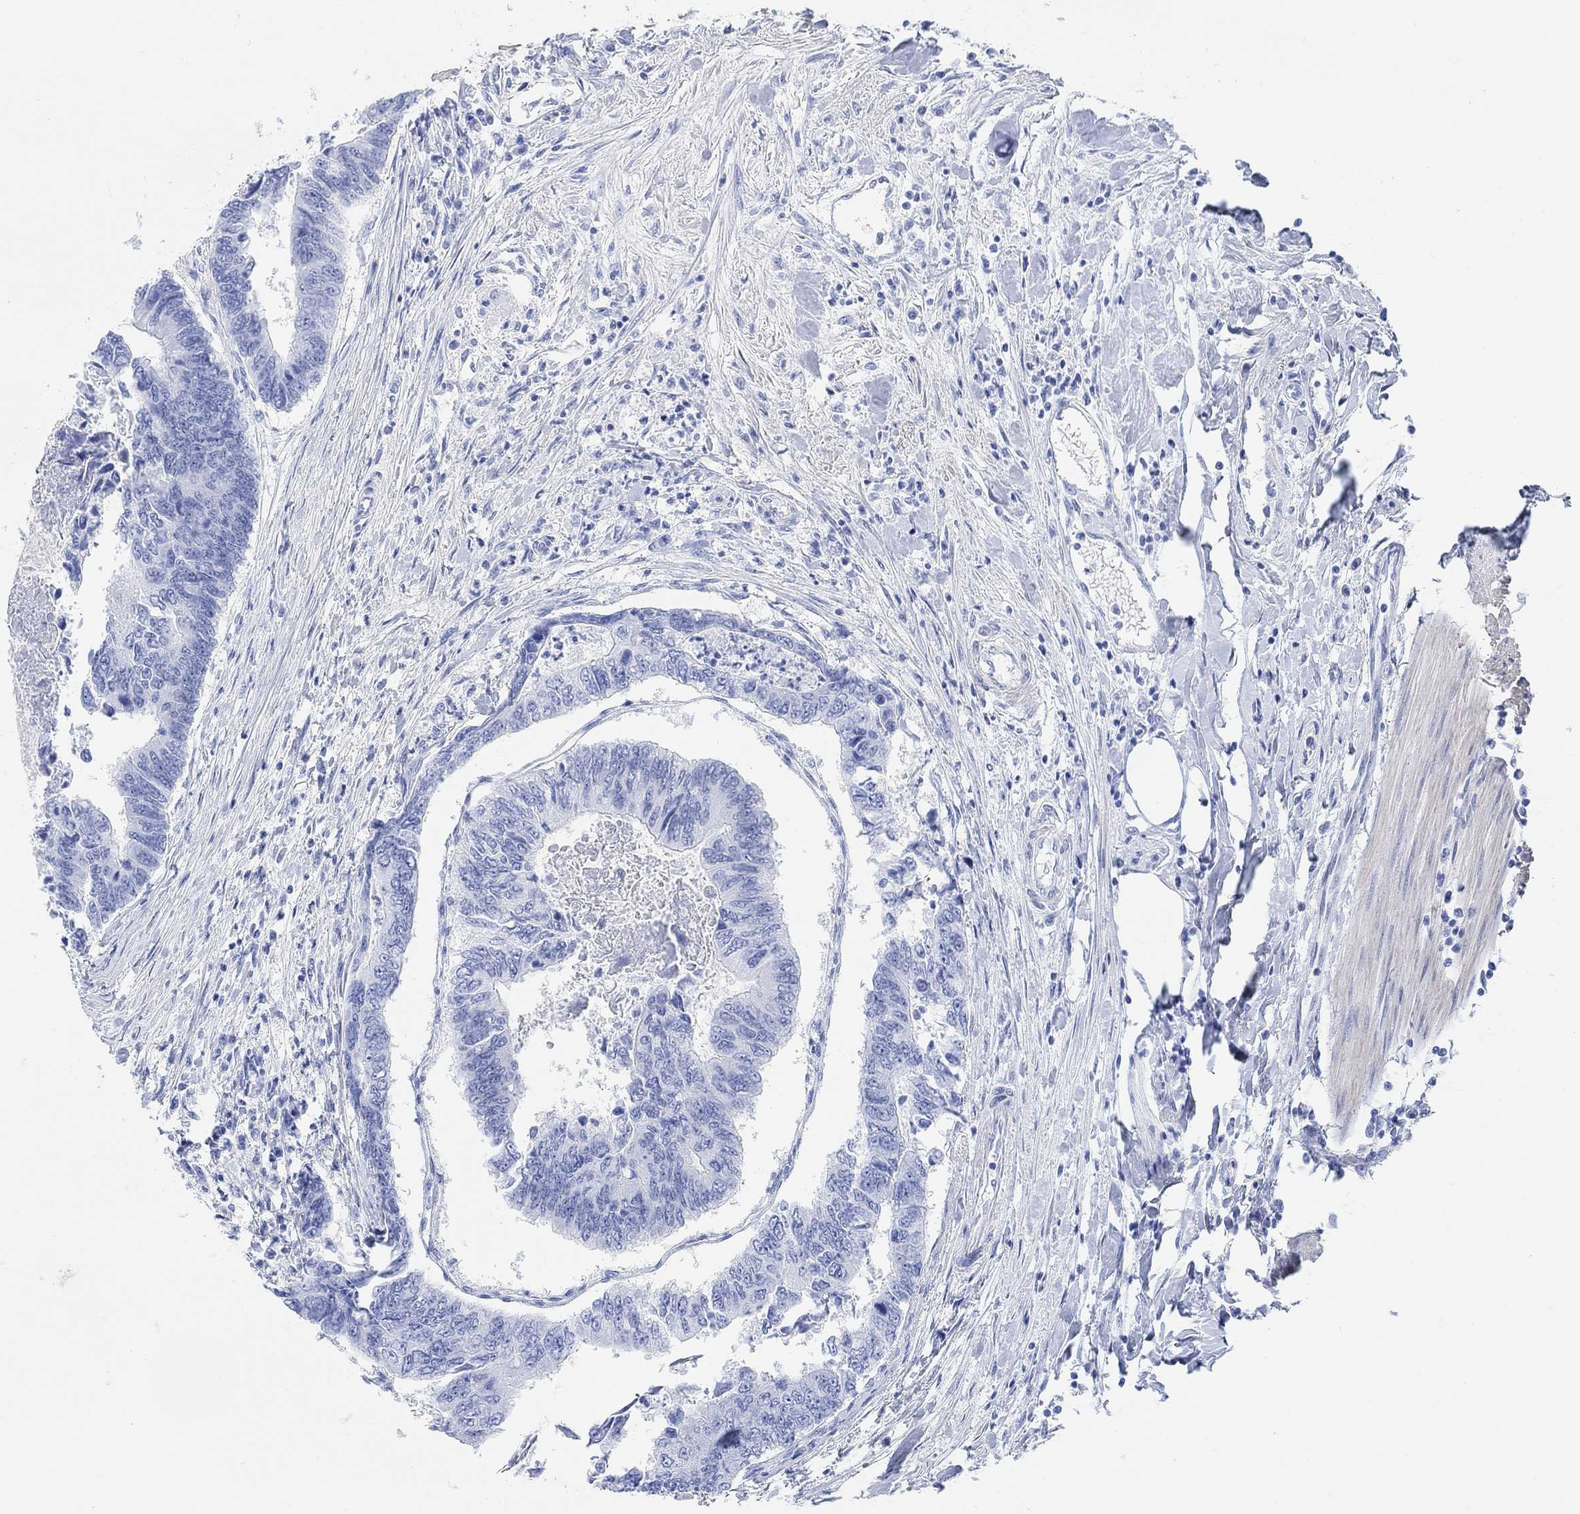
{"staining": {"intensity": "negative", "quantity": "none", "location": "none"}, "tissue": "colorectal cancer", "cell_type": "Tumor cells", "image_type": "cancer", "snomed": [{"axis": "morphology", "description": "Adenocarcinoma, NOS"}, {"axis": "topography", "description": "Colon"}], "caption": "Immunohistochemical staining of colorectal cancer displays no significant positivity in tumor cells.", "gene": "ANKRD33", "patient": {"sex": "female", "age": 65}}